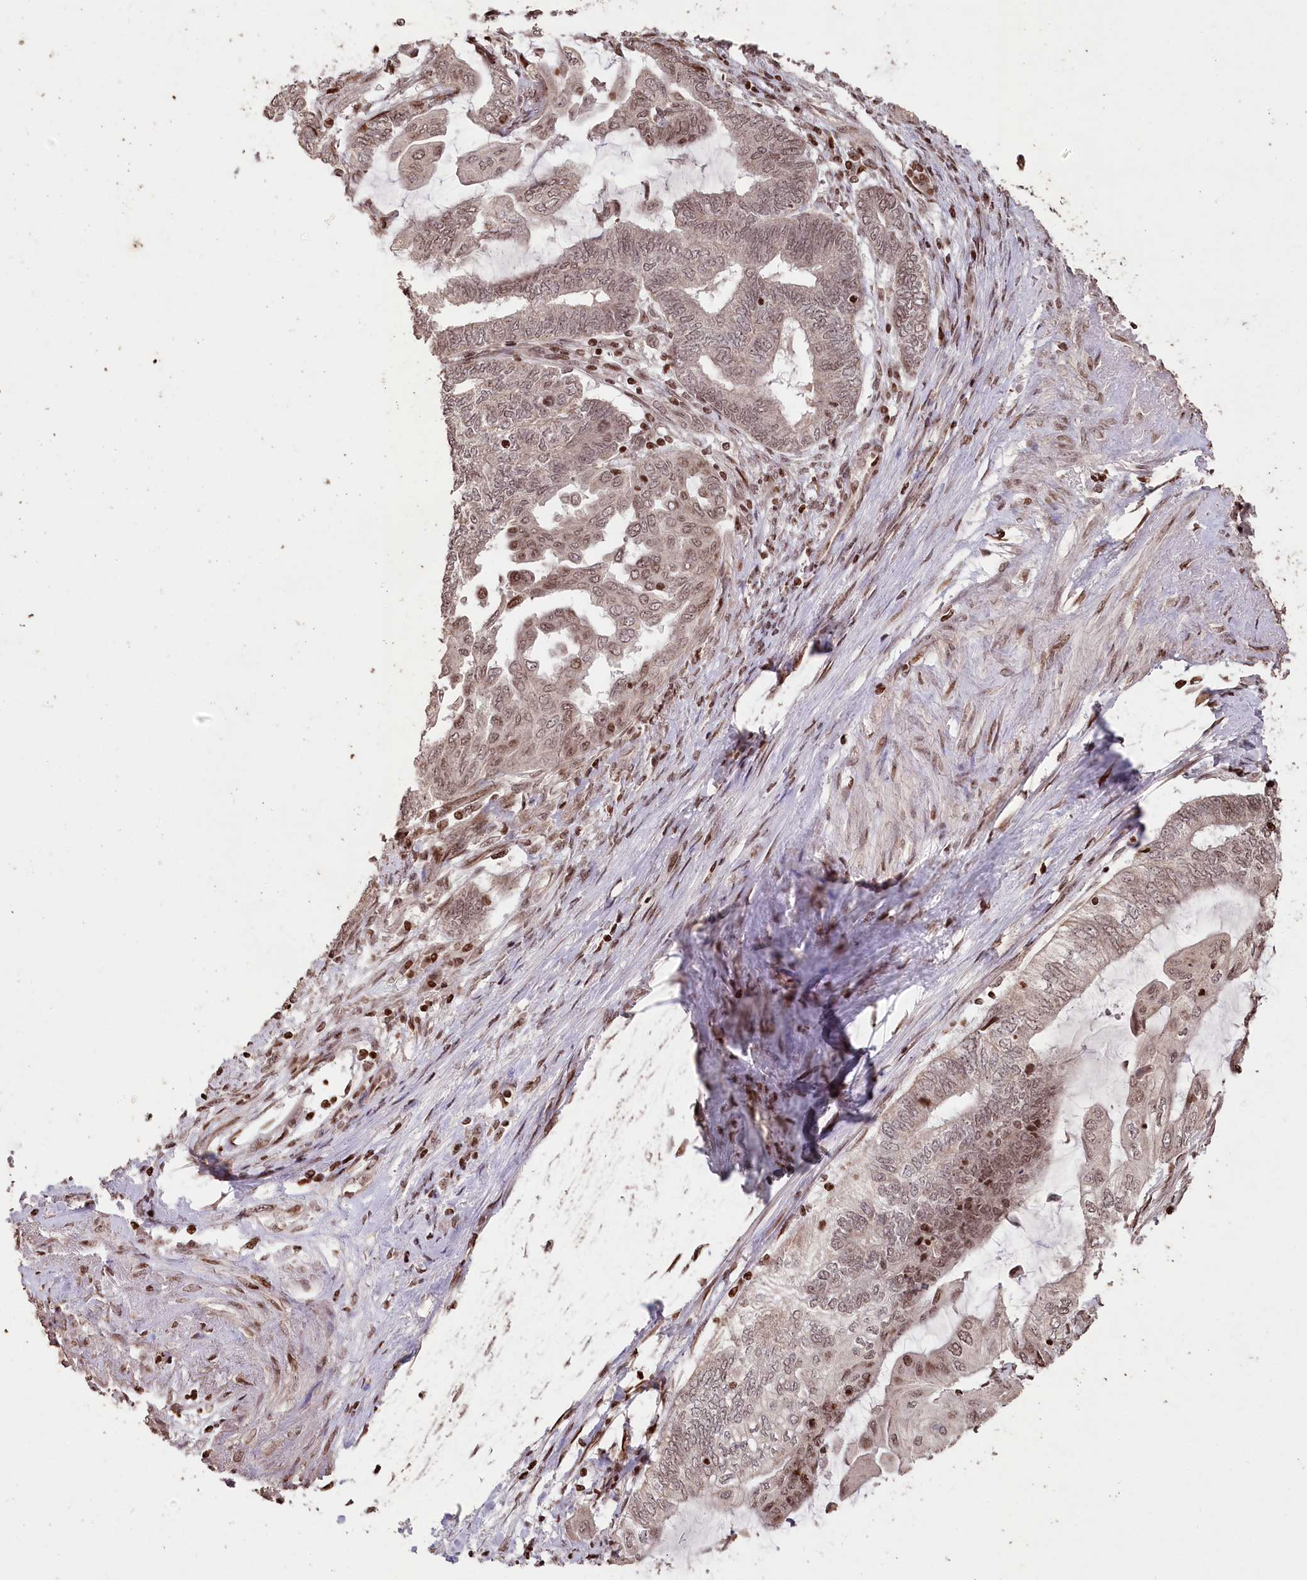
{"staining": {"intensity": "moderate", "quantity": ">75%", "location": "nuclear"}, "tissue": "endometrial cancer", "cell_type": "Tumor cells", "image_type": "cancer", "snomed": [{"axis": "morphology", "description": "Adenocarcinoma, NOS"}, {"axis": "topography", "description": "Uterus"}, {"axis": "topography", "description": "Endometrium"}], "caption": "There is medium levels of moderate nuclear staining in tumor cells of endometrial cancer (adenocarcinoma), as demonstrated by immunohistochemical staining (brown color).", "gene": "CCSER2", "patient": {"sex": "female", "age": 70}}